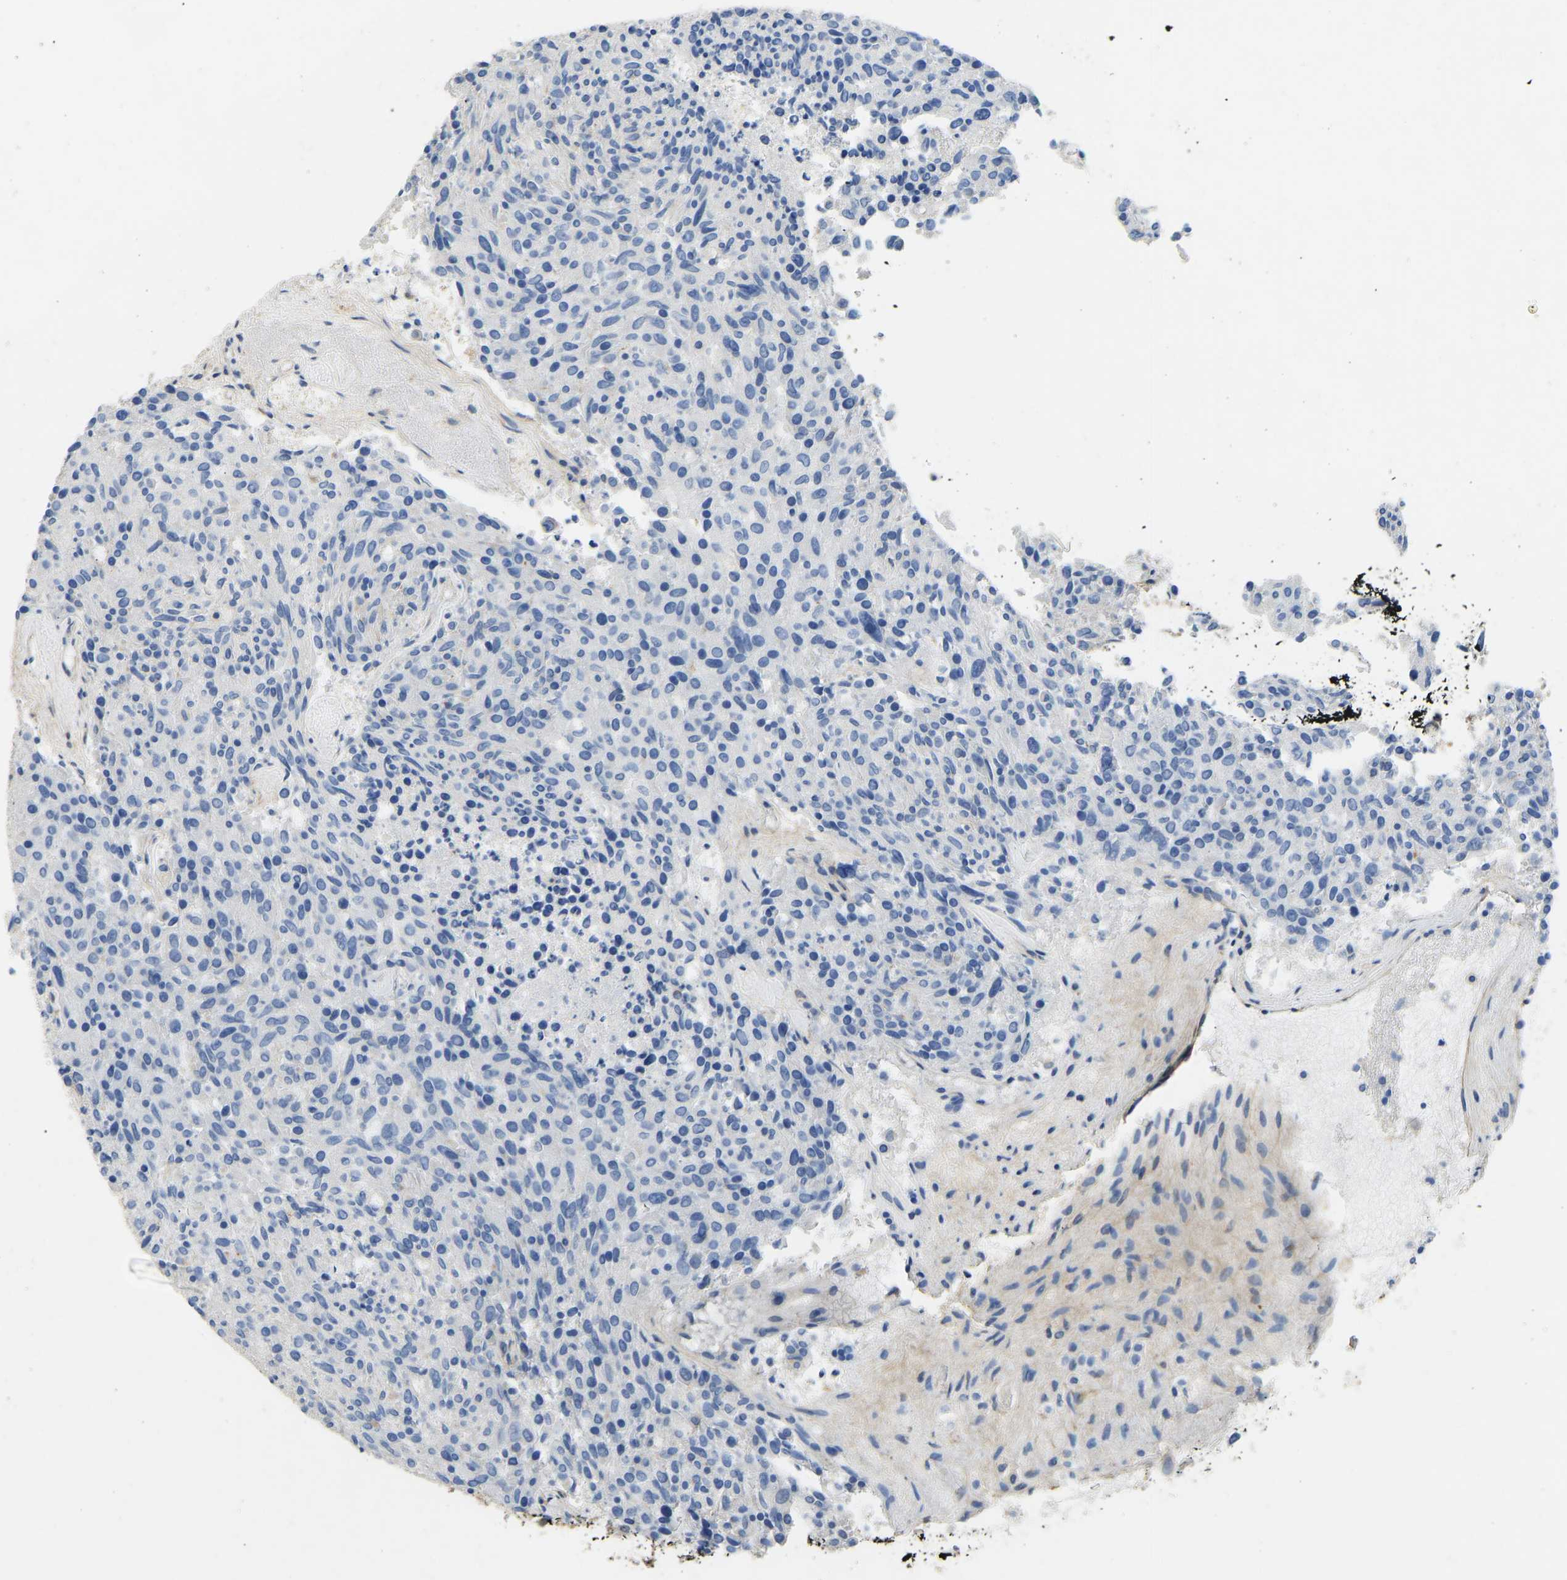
{"staining": {"intensity": "negative", "quantity": "none", "location": "none"}, "tissue": "carcinoid", "cell_type": "Tumor cells", "image_type": "cancer", "snomed": [{"axis": "morphology", "description": "Carcinoid, malignant, NOS"}, {"axis": "topography", "description": "Pancreas"}], "caption": "A high-resolution histopathology image shows IHC staining of carcinoid, which displays no significant positivity in tumor cells.", "gene": "TECTA", "patient": {"sex": "female", "age": 54}}